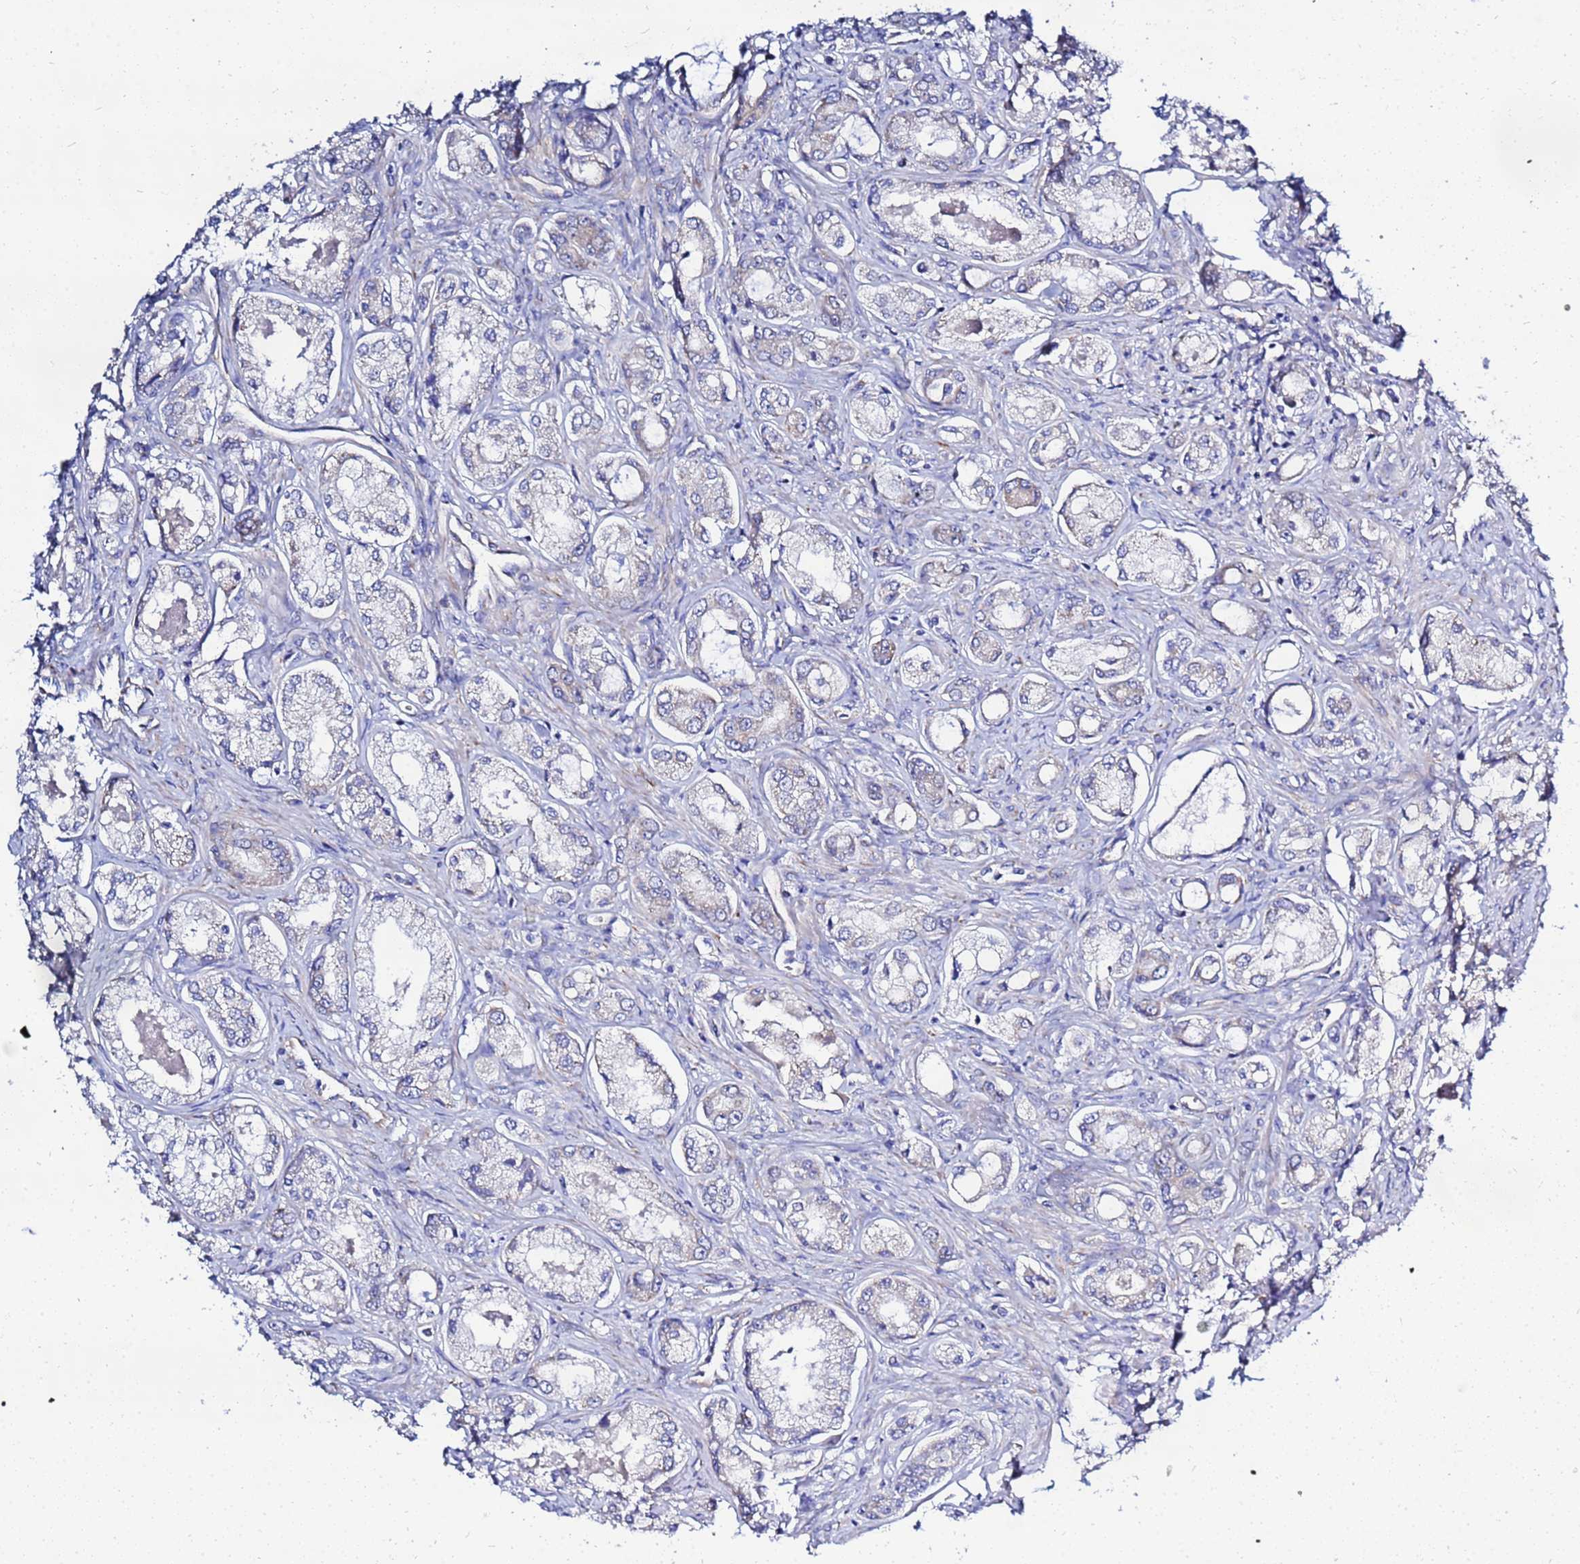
{"staining": {"intensity": "negative", "quantity": "none", "location": "none"}, "tissue": "prostate cancer", "cell_type": "Tumor cells", "image_type": "cancer", "snomed": [{"axis": "morphology", "description": "Adenocarcinoma, Low grade"}, {"axis": "topography", "description": "Prostate"}], "caption": "DAB immunohistochemical staining of low-grade adenocarcinoma (prostate) exhibits no significant staining in tumor cells.", "gene": "FAHD2A", "patient": {"sex": "male", "age": 68}}